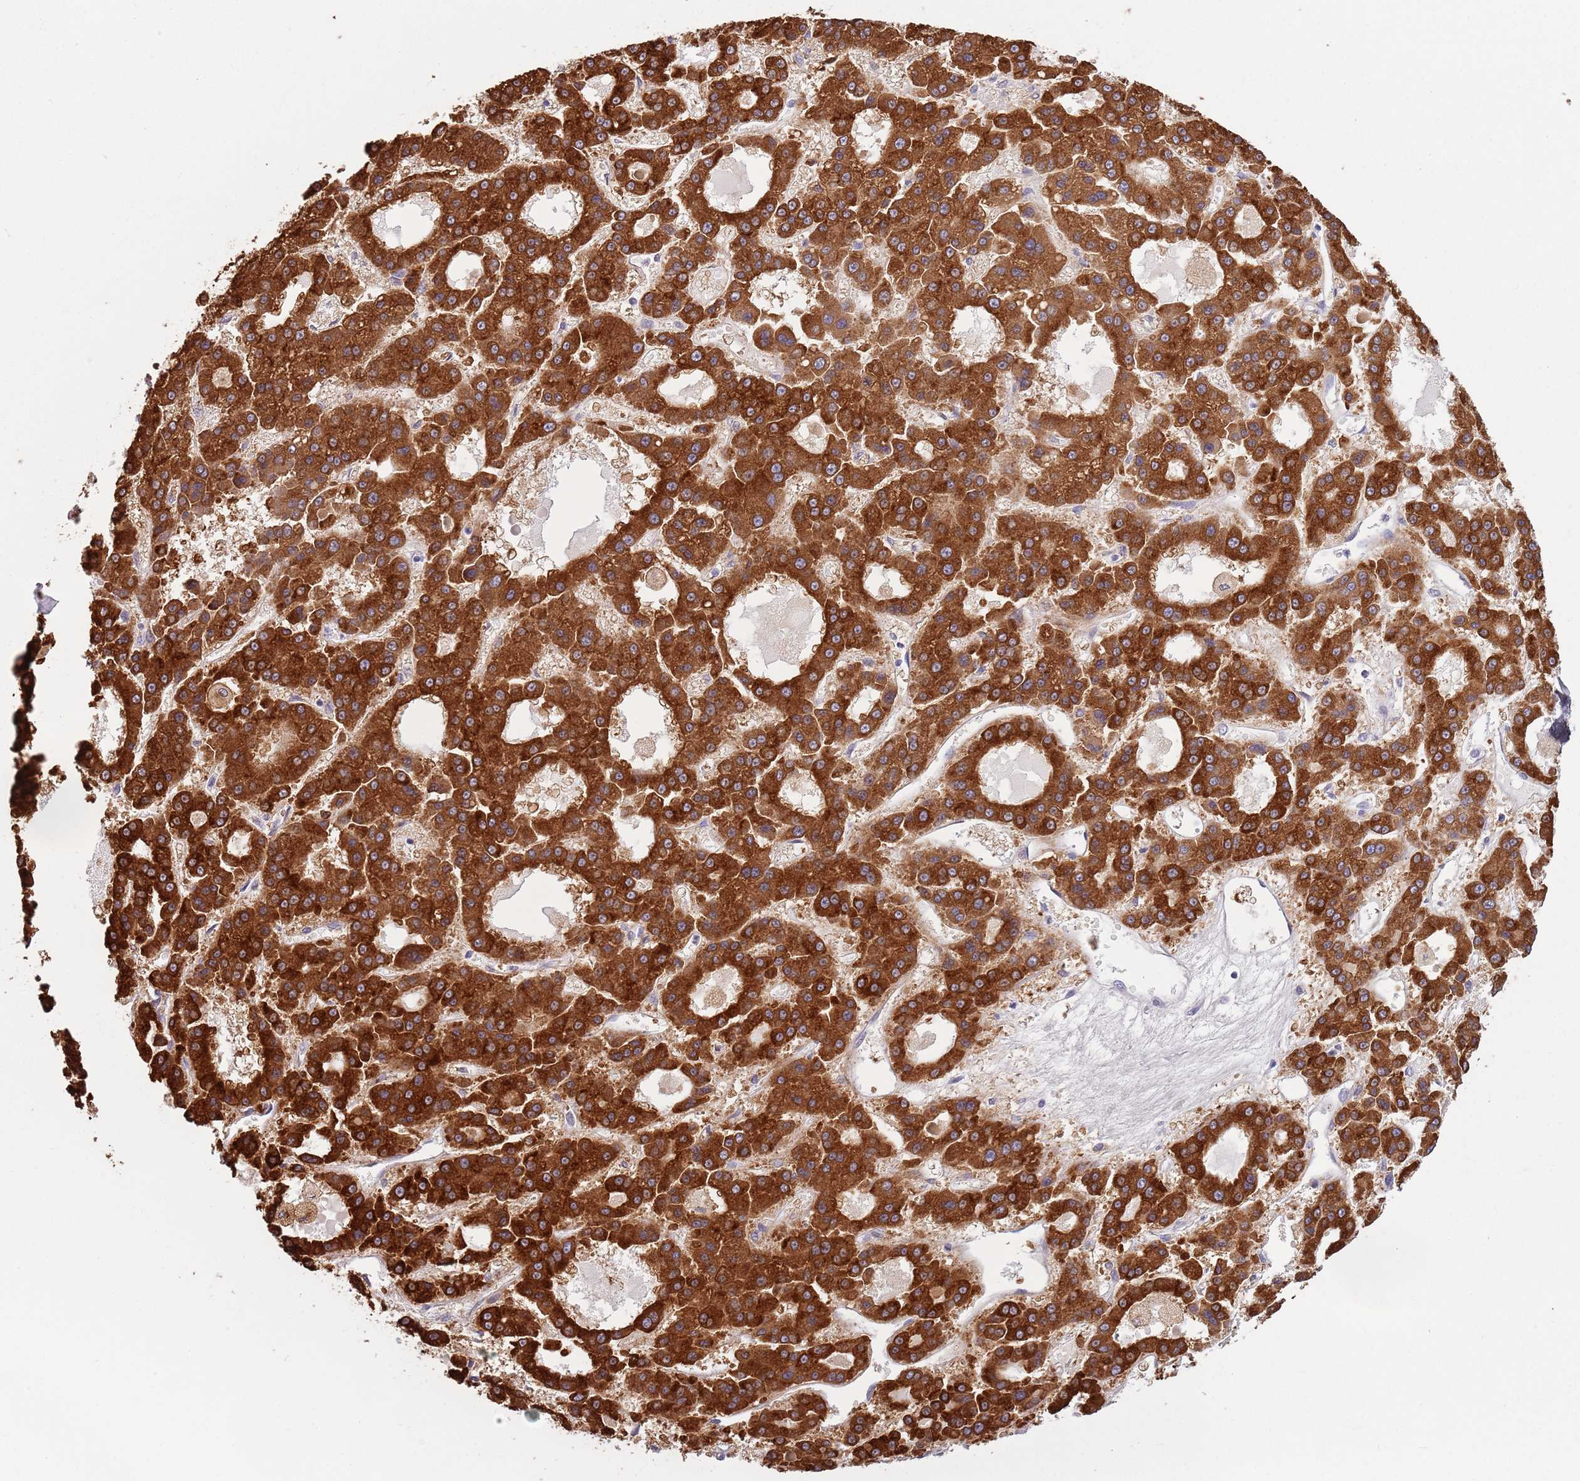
{"staining": {"intensity": "strong", "quantity": ">75%", "location": "cytoplasmic/membranous"}, "tissue": "liver cancer", "cell_type": "Tumor cells", "image_type": "cancer", "snomed": [{"axis": "morphology", "description": "Carcinoma, Hepatocellular, NOS"}, {"axis": "topography", "description": "Liver"}], "caption": "High-magnification brightfield microscopy of liver cancer (hepatocellular carcinoma) stained with DAB (brown) and counterstained with hematoxylin (blue). tumor cells exhibit strong cytoplasmic/membranous positivity is identified in approximately>75% of cells.", "gene": "COQ5", "patient": {"sex": "male", "age": 70}}